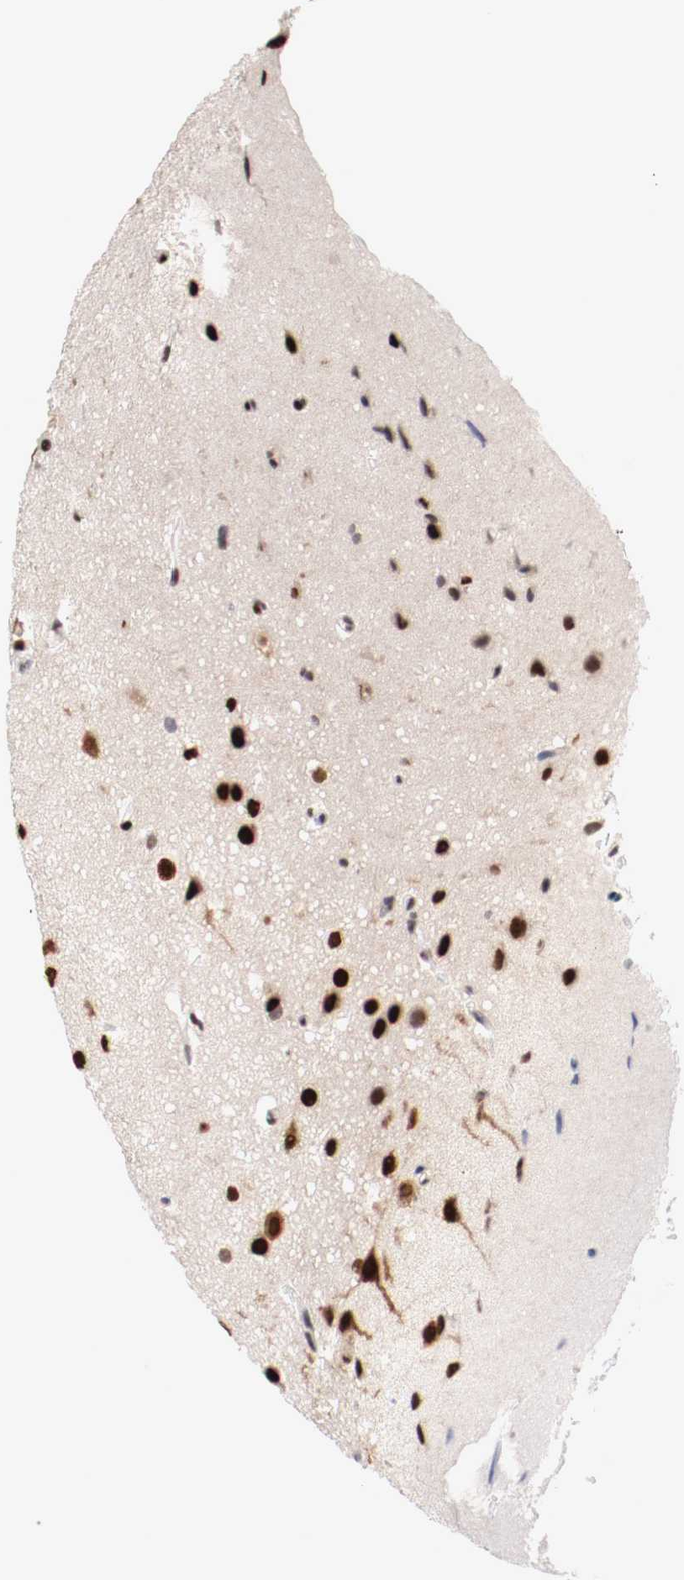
{"staining": {"intensity": "strong", "quantity": ">75%", "location": "nuclear"}, "tissue": "glioma", "cell_type": "Tumor cells", "image_type": "cancer", "snomed": [{"axis": "morphology", "description": "Glioma, malignant, Low grade"}, {"axis": "topography", "description": "Cerebral cortex"}], "caption": "Immunohistochemistry histopathology image of human glioma stained for a protein (brown), which exhibits high levels of strong nuclear expression in about >75% of tumor cells.", "gene": "MEF2D", "patient": {"sex": "female", "age": 47}}